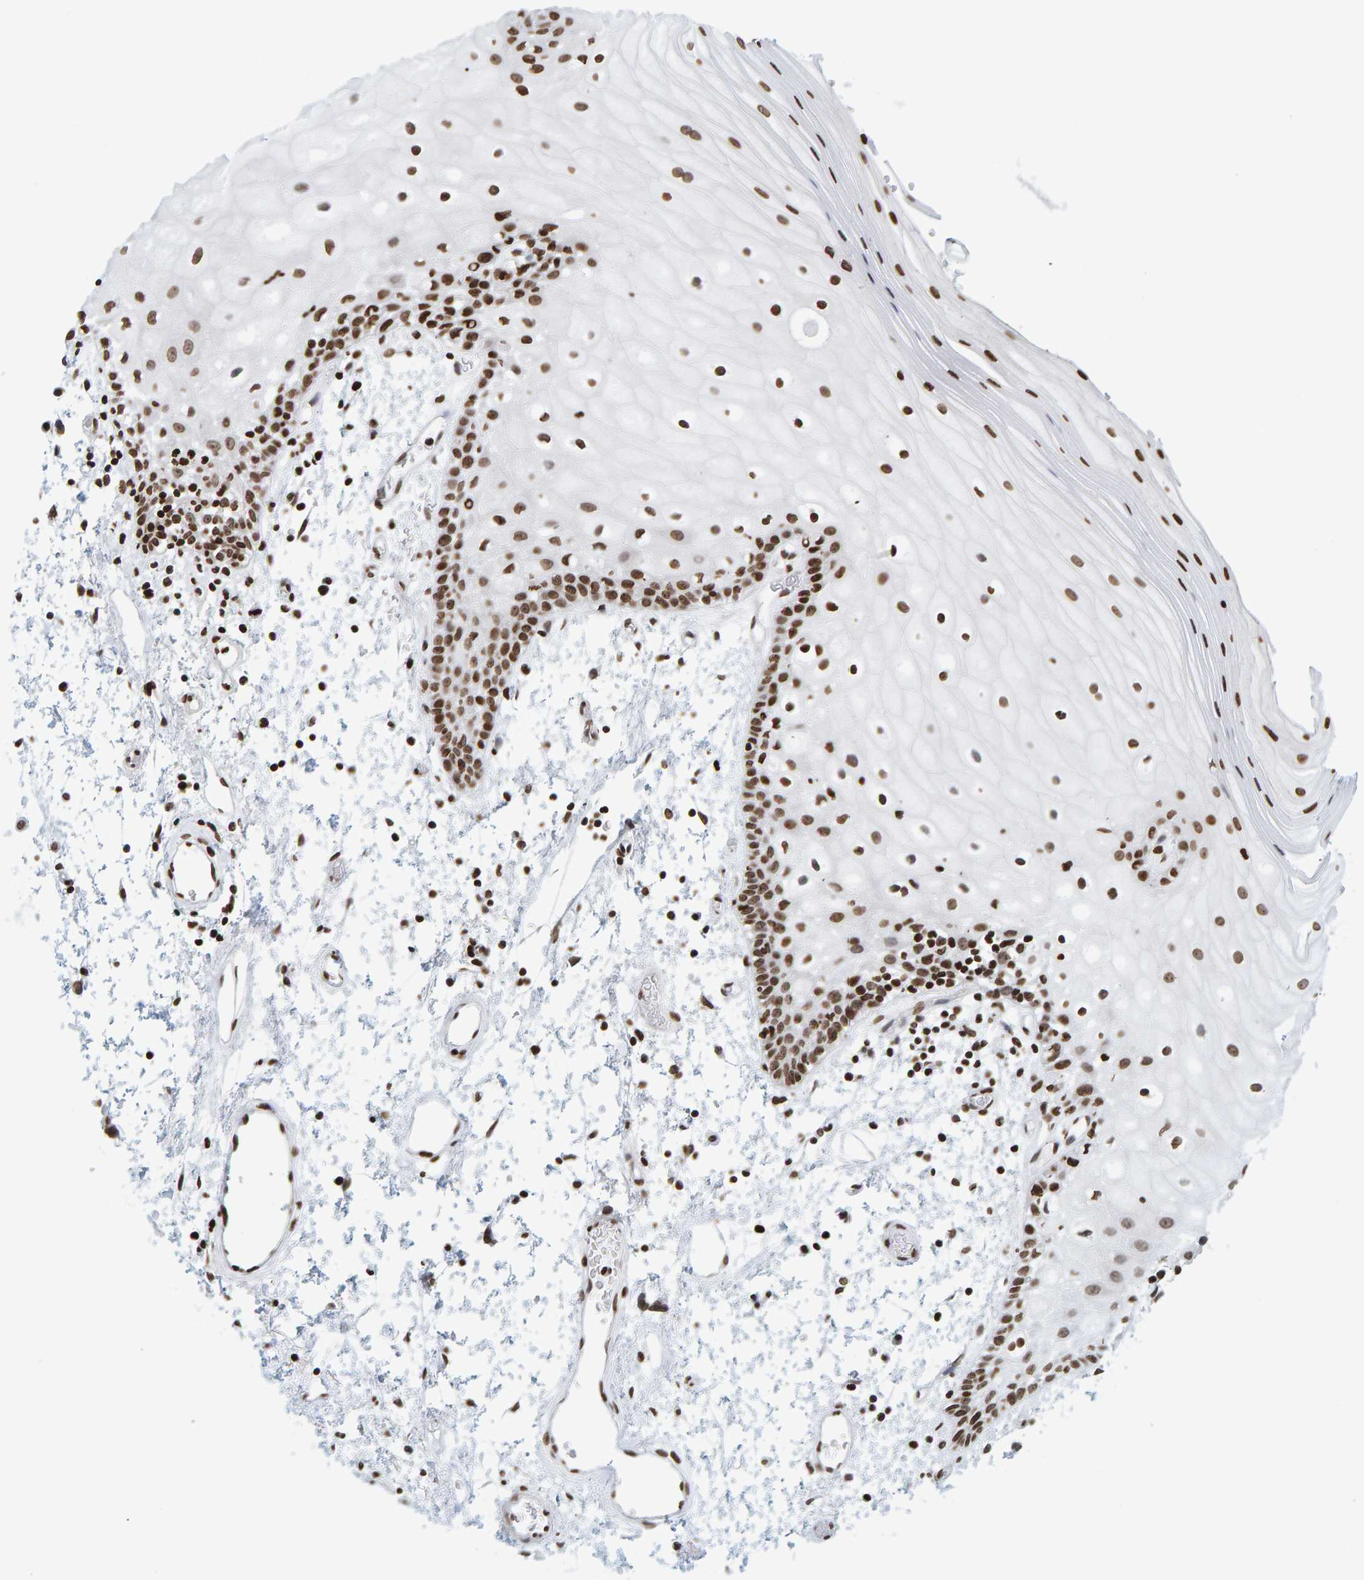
{"staining": {"intensity": "strong", "quantity": ">75%", "location": "nuclear"}, "tissue": "oral mucosa", "cell_type": "Squamous epithelial cells", "image_type": "normal", "snomed": [{"axis": "morphology", "description": "Normal tissue, NOS"}, {"axis": "topography", "description": "Oral tissue"}], "caption": "Oral mucosa stained with a brown dye reveals strong nuclear positive staining in about >75% of squamous epithelial cells.", "gene": "BRF2", "patient": {"sex": "male", "age": 52}}